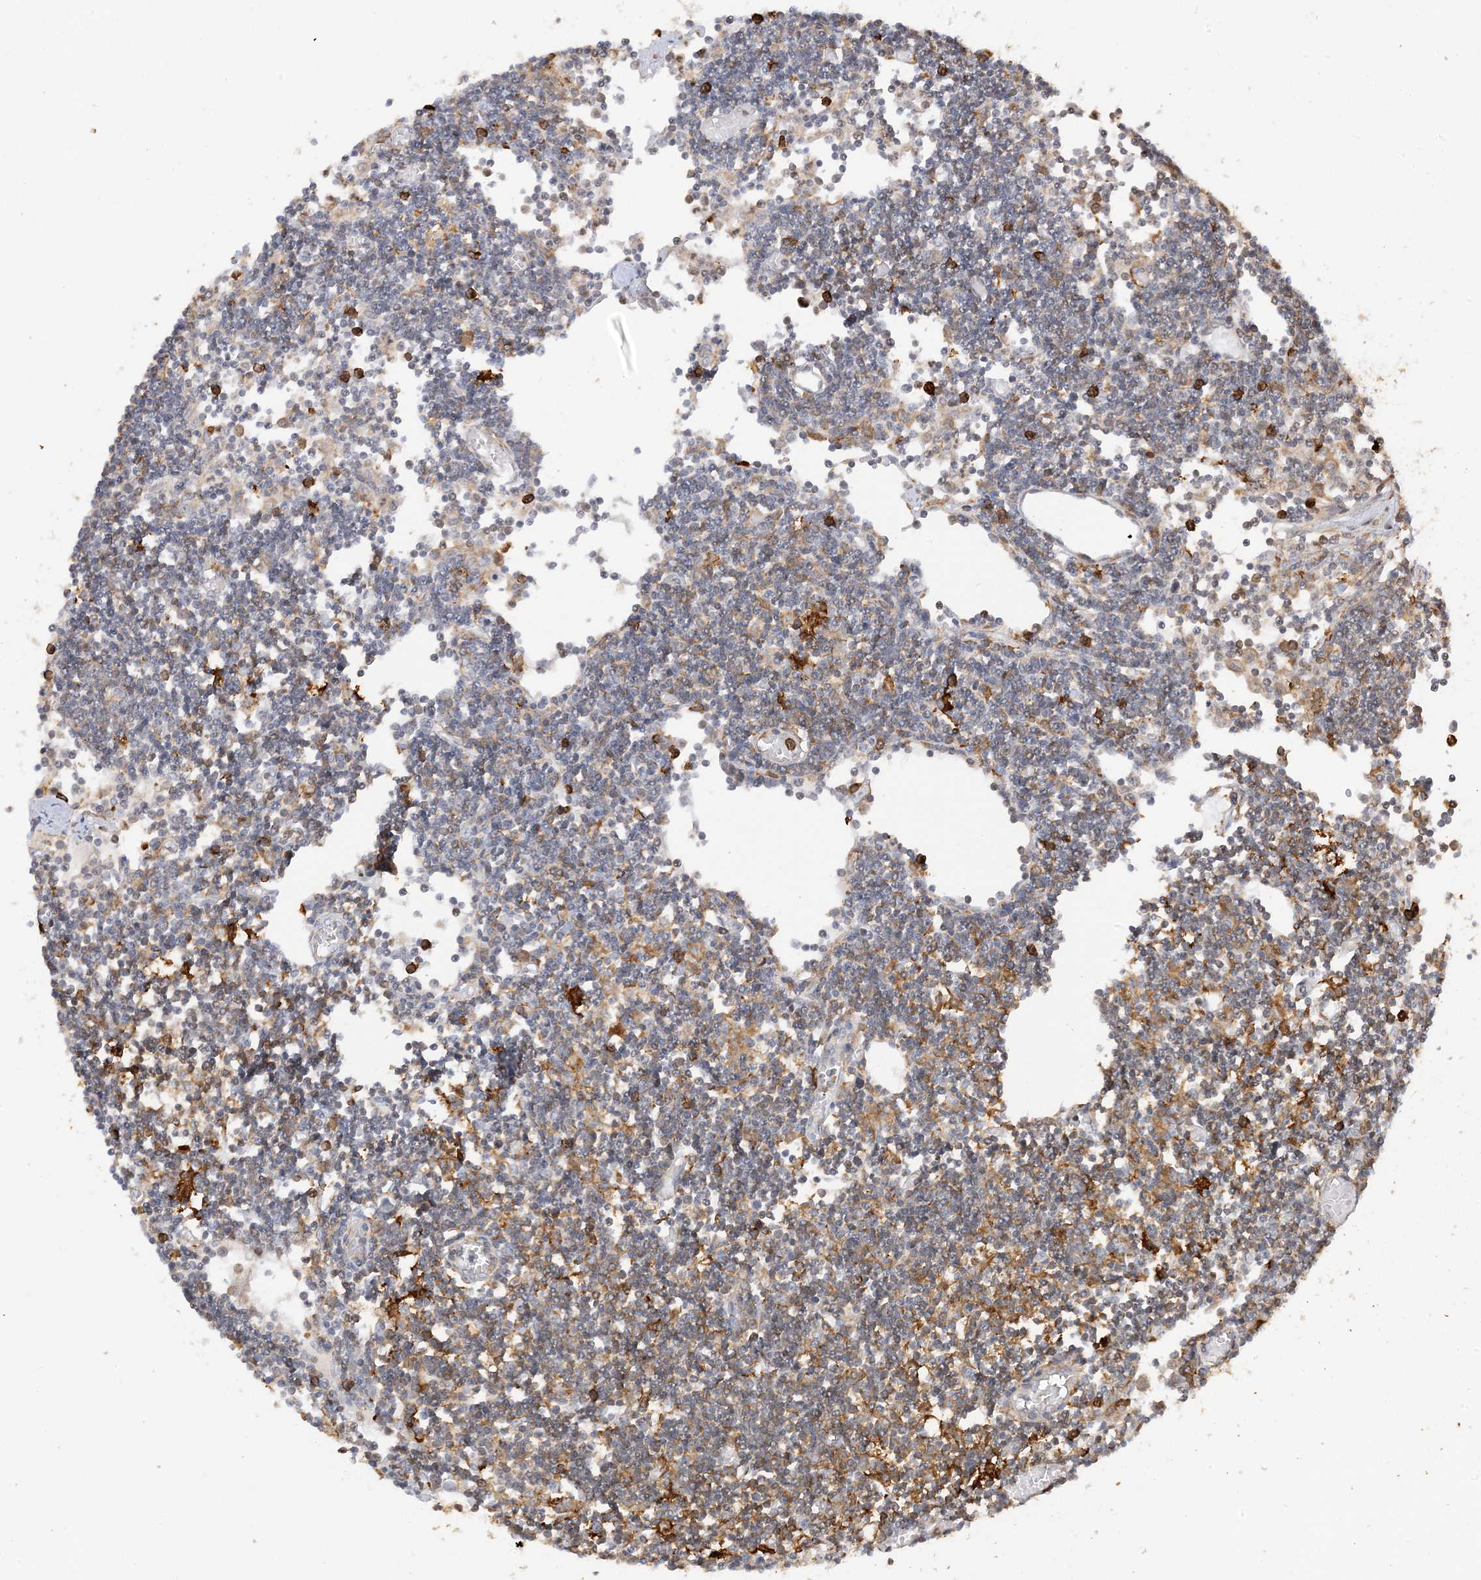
{"staining": {"intensity": "moderate", "quantity": "25%-75%", "location": "cytoplasmic/membranous"}, "tissue": "lymph node", "cell_type": "Non-germinal center cells", "image_type": "normal", "snomed": [{"axis": "morphology", "description": "Normal tissue, NOS"}, {"axis": "topography", "description": "Lymph node"}], "caption": "Non-germinal center cells show medium levels of moderate cytoplasmic/membranous staining in about 25%-75% of cells in unremarkable lymph node.", "gene": "PHACTR2", "patient": {"sex": "female", "age": 11}}